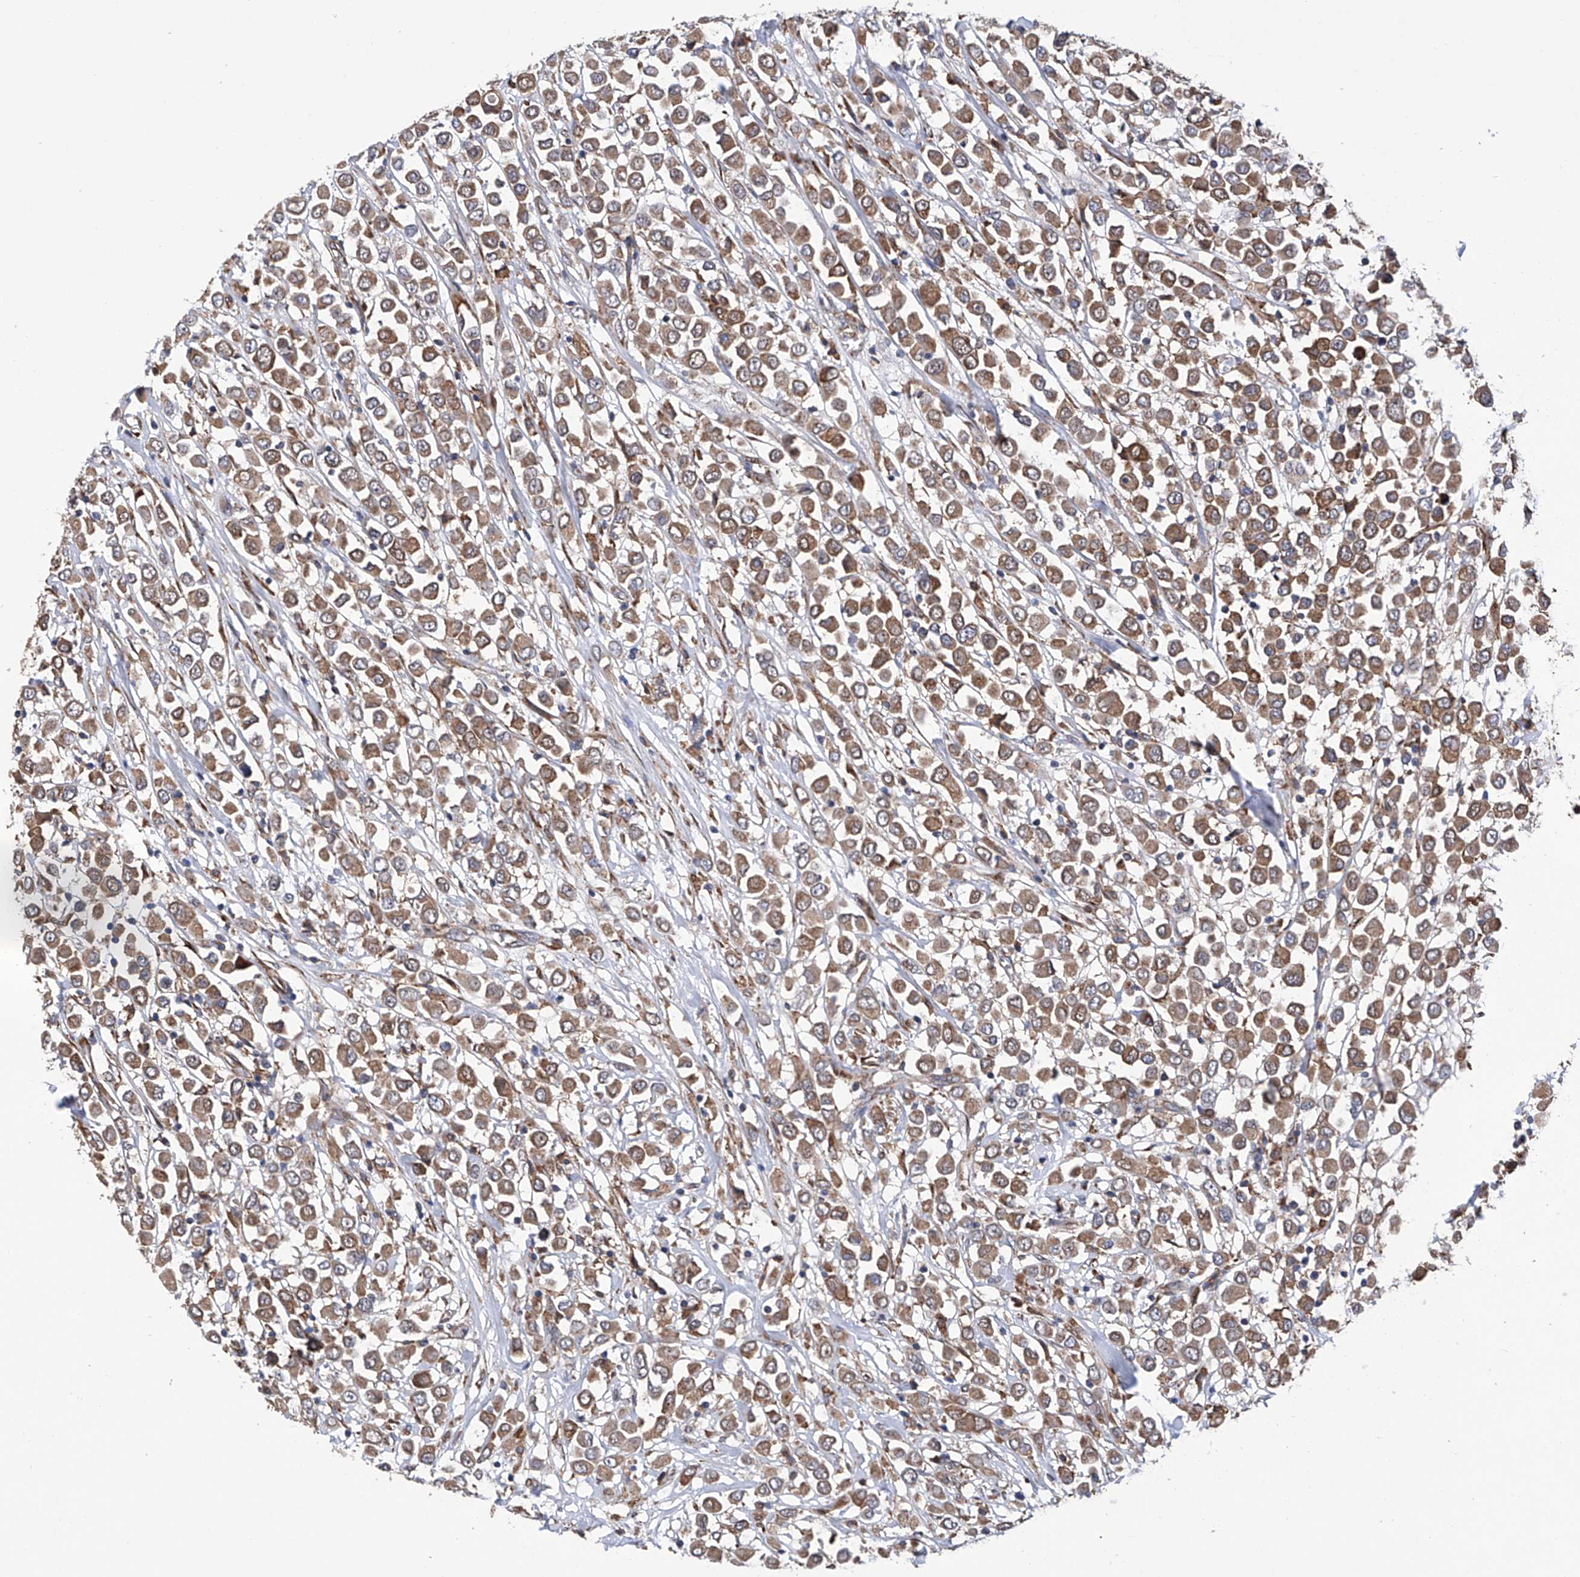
{"staining": {"intensity": "moderate", "quantity": ">75%", "location": "cytoplasmic/membranous"}, "tissue": "breast cancer", "cell_type": "Tumor cells", "image_type": "cancer", "snomed": [{"axis": "morphology", "description": "Duct carcinoma"}, {"axis": "topography", "description": "Breast"}], "caption": "Brown immunohistochemical staining in human breast cancer displays moderate cytoplasmic/membranous positivity in approximately >75% of tumor cells. (DAB IHC with brightfield microscopy, high magnification).", "gene": "DNAH8", "patient": {"sex": "female", "age": 61}}